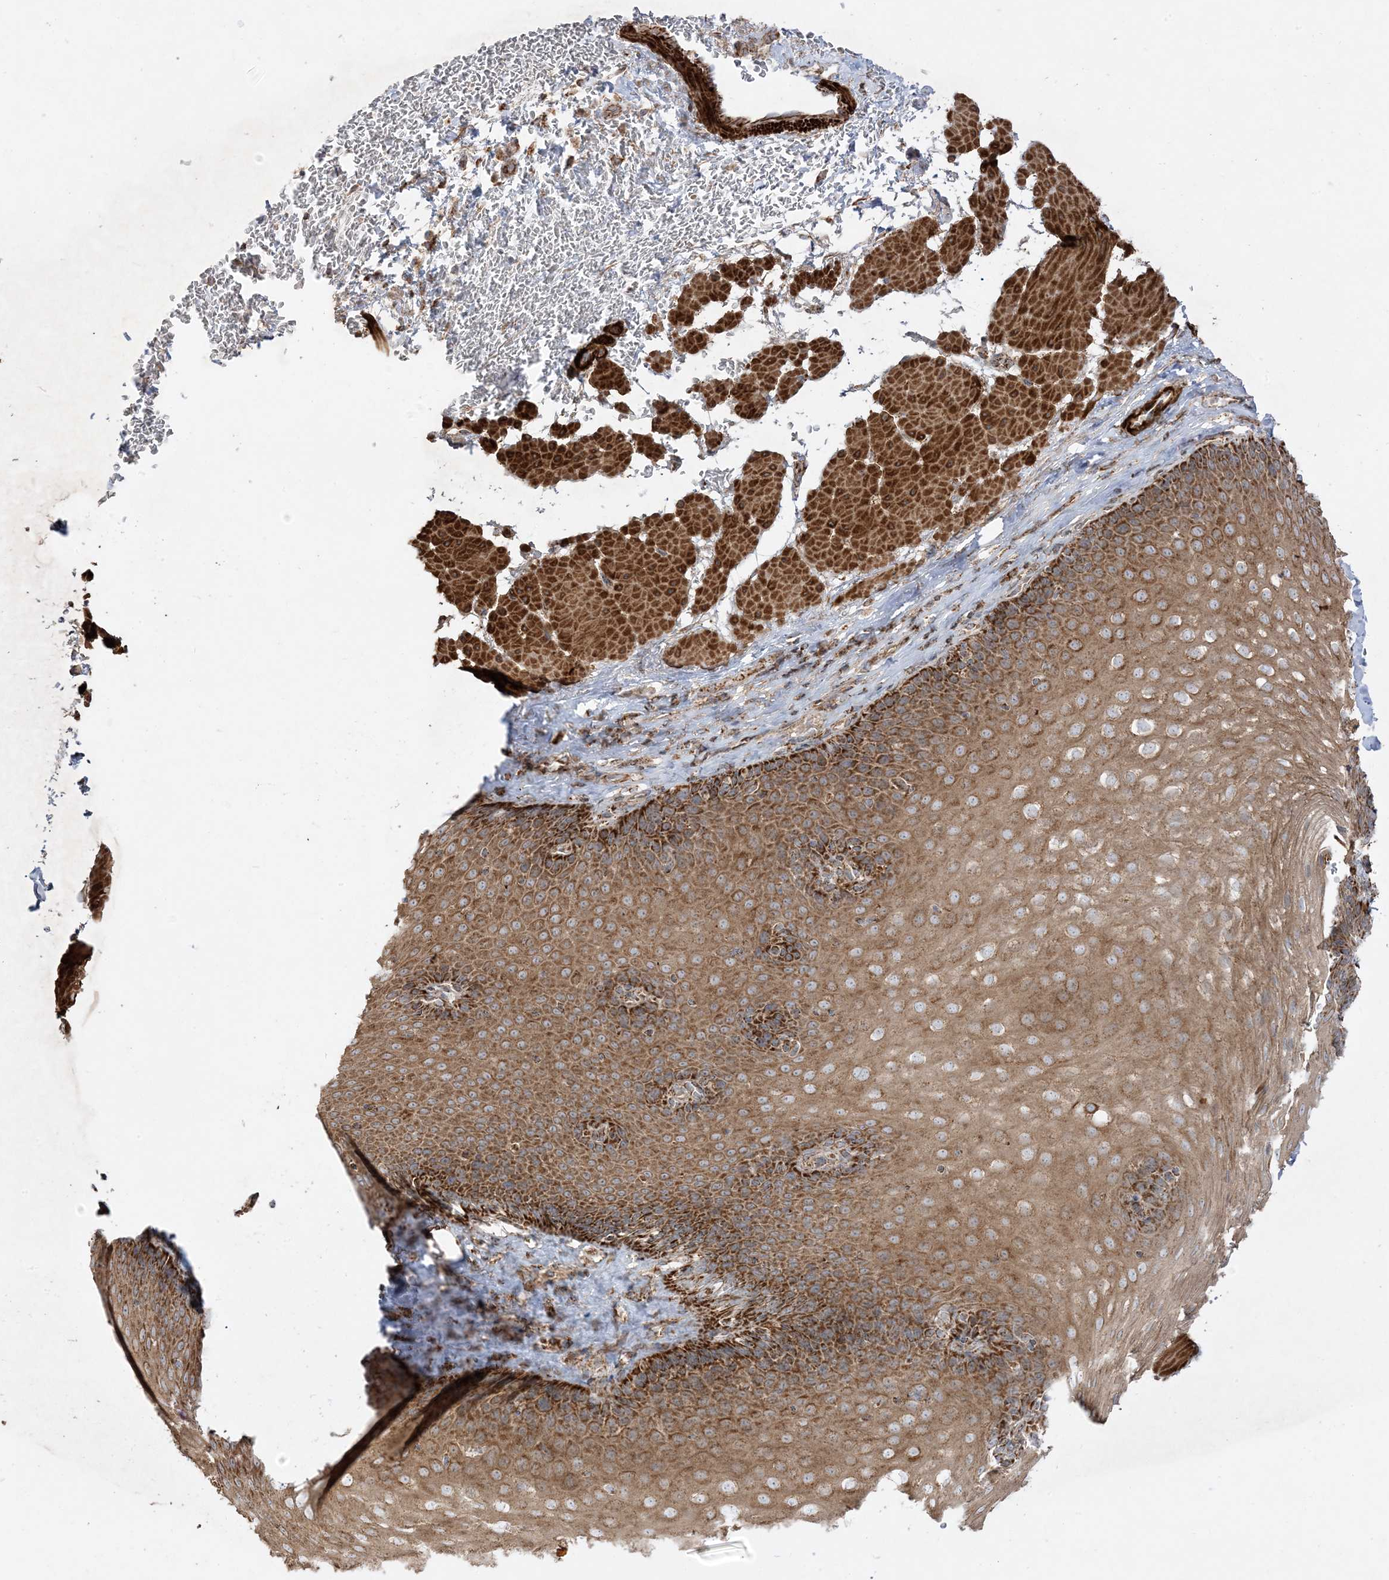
{"staining": {"intensity": "strong", "quantity": ">75%", "location": "cytoplasmic/membranous"}, "tissue": "esophagus", "cell_type": "Squamous epithelial cells", "image_type": "normal", "snomed": [{"axis": "morphology", "description": "Normal tissue, NOS"}, {"axis": "topography", "description": "Esophagus"}], "caption": "The photomicrograph displays a brown stain indicating the presence of a protein in the cytoplasmic/membranous of squamous epithelial cells in esophagus. The protein is stained brown, and the nuclei are stained in blue (DAB (3,3'-diaminobenzidine) IHC with brightfield microscopy, high magnification).", "gene": "AARS2", "patient": {"sex": "female", "age": 66}}